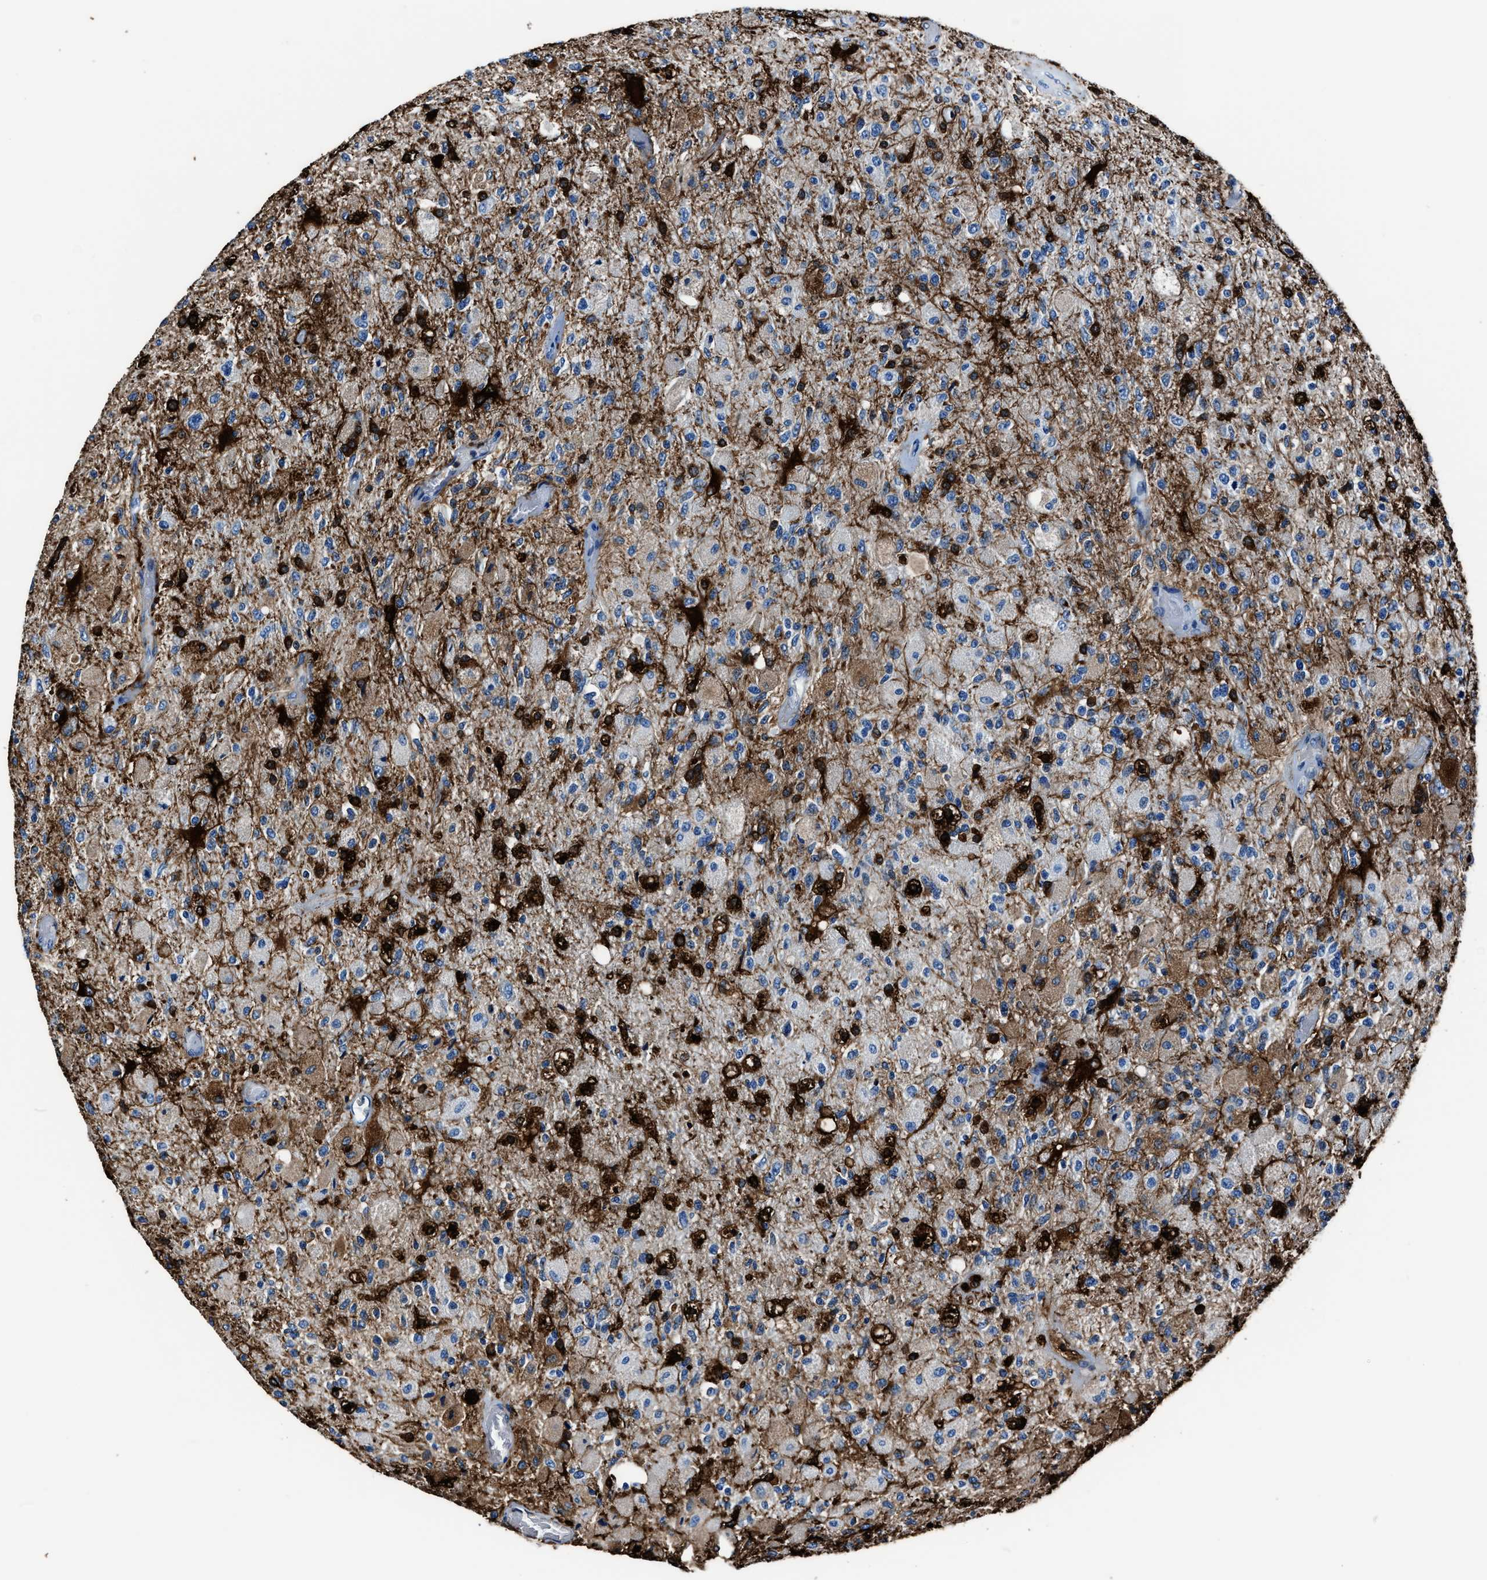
{"staining": {"intensity": "weak", "quantity": "<25%", "location": "cytoplasmic/membranous"}, "tissue": "glioma", "cell_type": "Tumor cells", "image_type": "cancer", "snomed": [{"axis": "morphology", "description": "Normal tissue, NOS"}, {"axis": "morphology", "description": "Glioma, malignant, High grade"}, {"axis": "topography", "description": "Cerebral cortex"}], "caption": "High magnification brightfield microscopy of glioma stained with DAB (brown) and counterstained with hematoxylin (blue): tumor cells show no significant staining.", "gene": "FTL", "patient": {"sex": "male", "age": 77}}